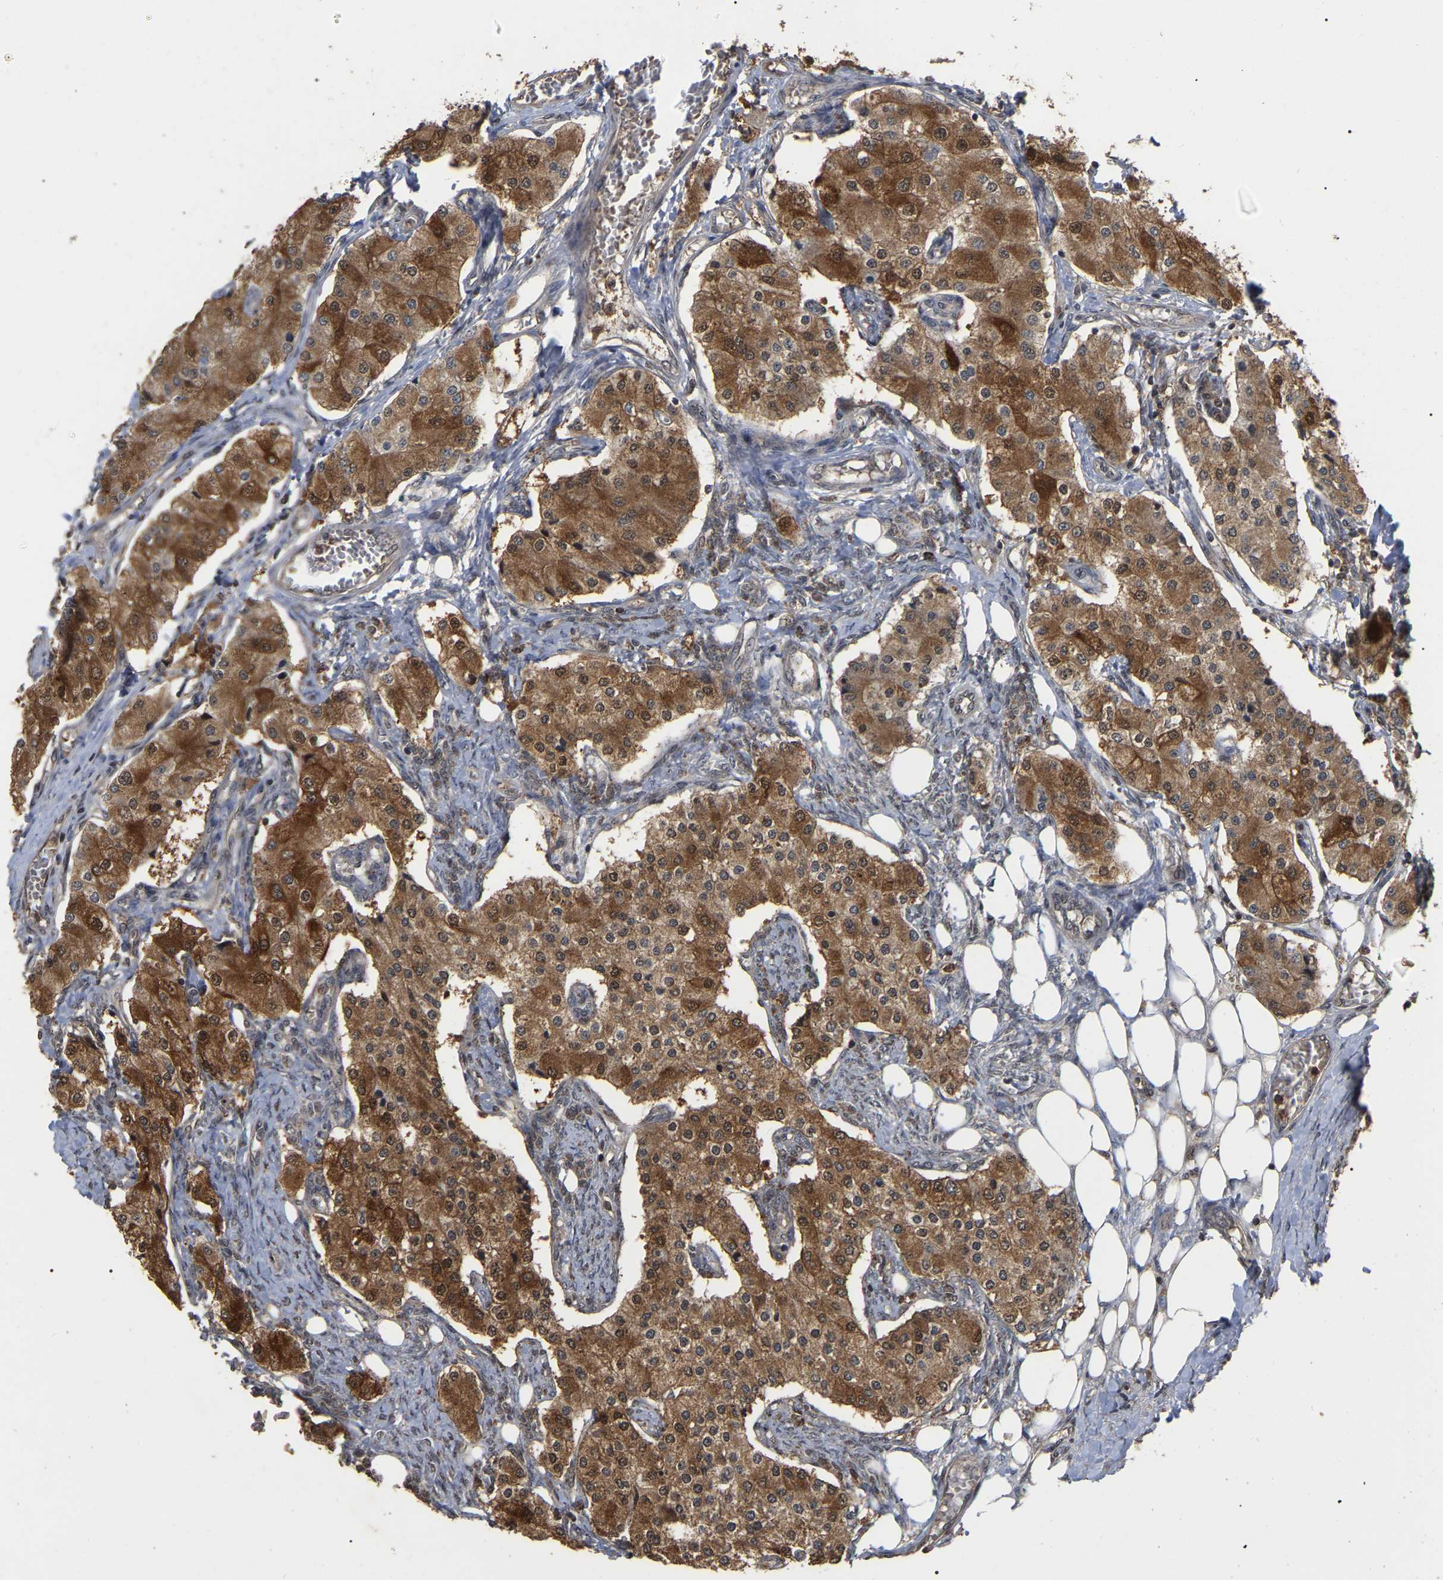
{"staining": {"intensity": "strong", "quantity": ">75%", "location": "cytoplasmic/membranous"}, "tissue": "carcinoid", "cell_type": "Tumor cells", "image_type": "cancer", "snomed": [{"axis": "morphology", "description": "Carcinoid, malignant, NOS"}, {"axis": "topography", "description": "Colon"}], "caption": "Human malignant carcinoid stained with a protein marker demonstrates strong staining in tumor cells.", "gene": "FAM219A", "patient": {"sex": "female", "age": 52}}